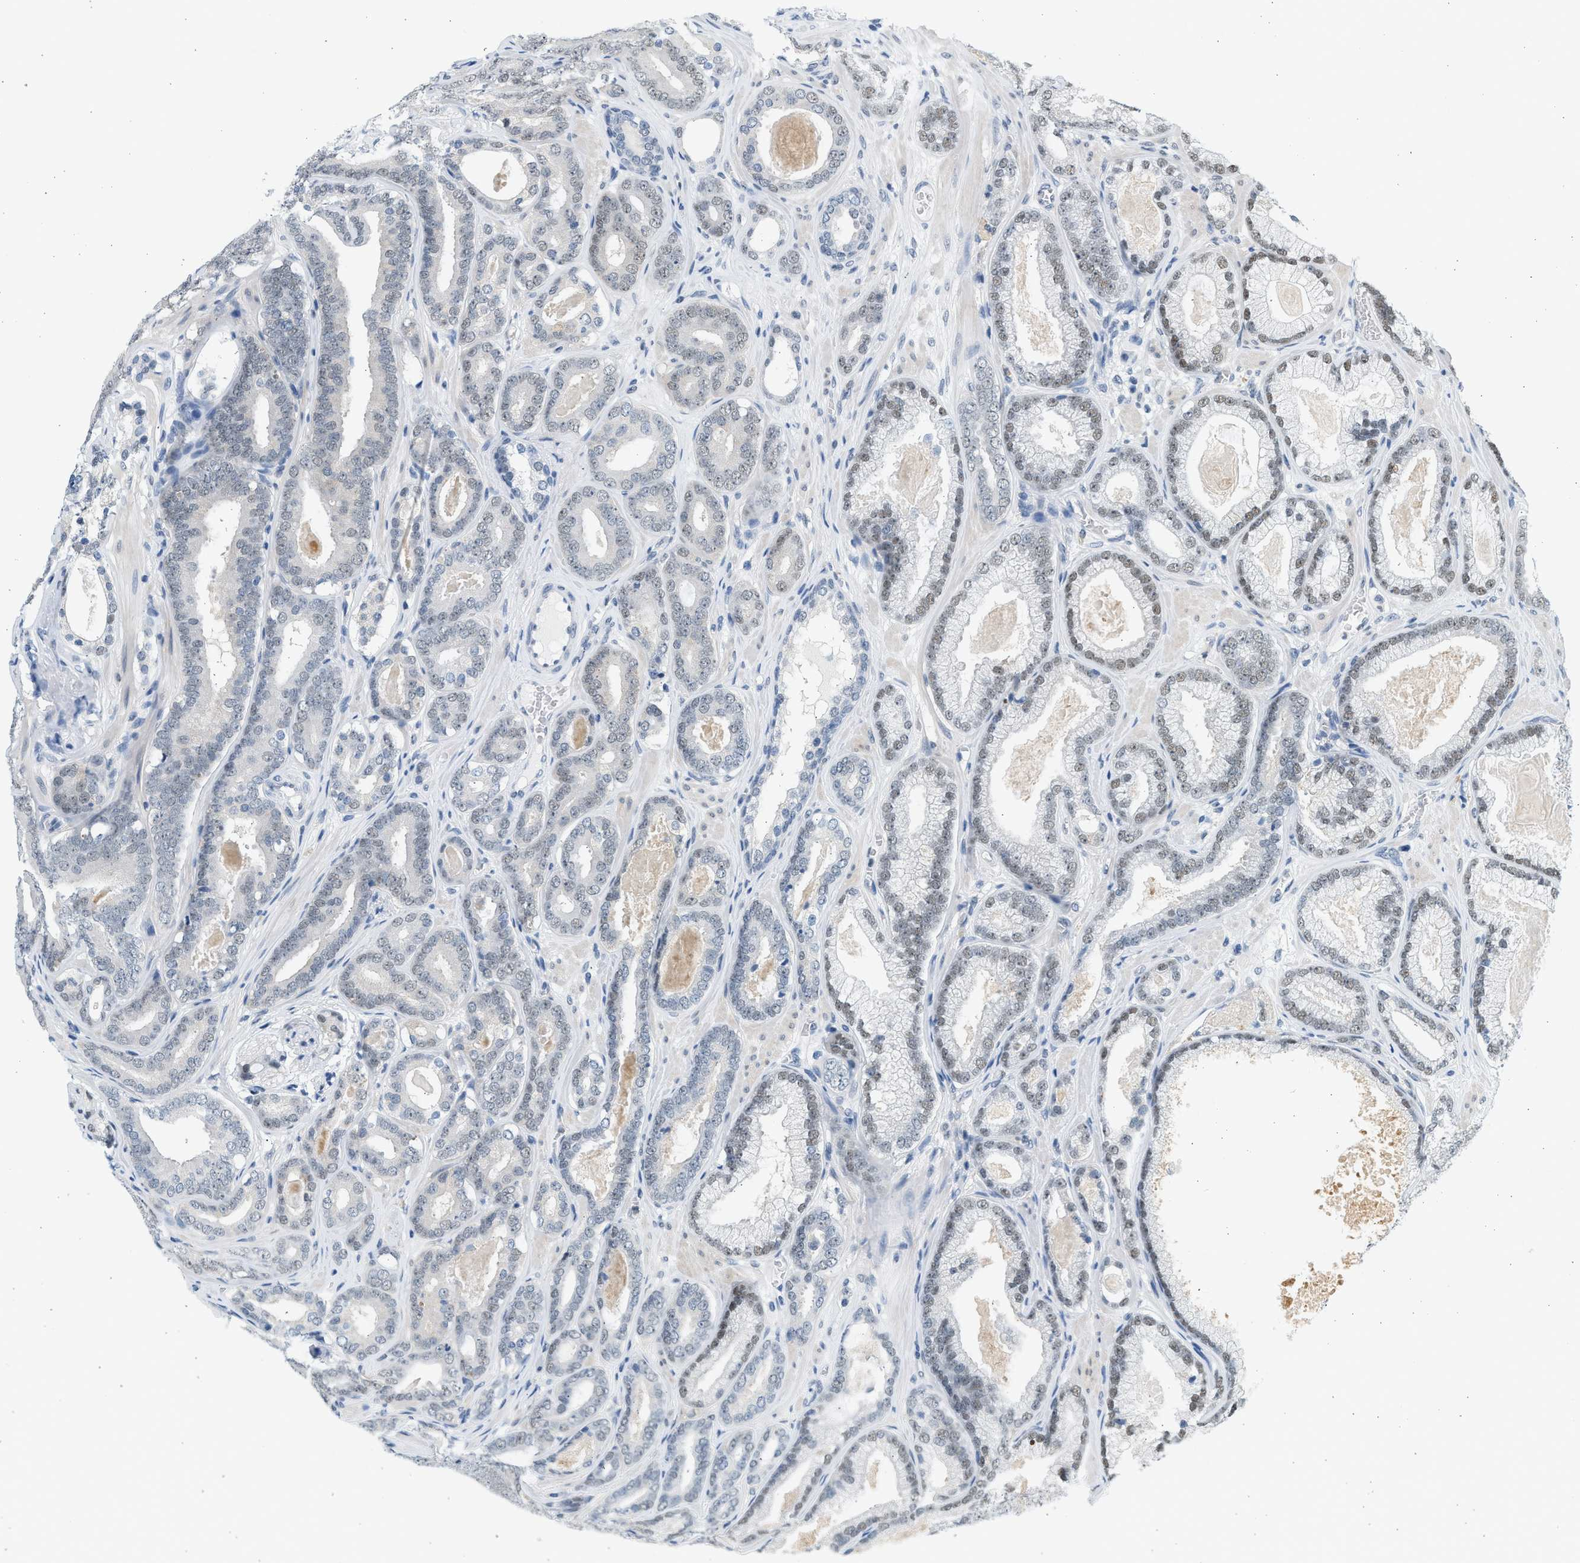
{"staining": {"intensity": "weak", "quantity": "<25%", "location": "nuclear"}, "tissue": "prostate cancer", "cell_type": "Tumor cells", "image_type": "cancer", "snomed": [{"axis": "morphology", "description": "Adenocarcinoma, High grade"}, {"axis": "topography", "description": "Prostate"}], "caption": "Immunohistochemistry (IHC) histopathology image of neoplastic tissue: prostate cancer (adenocarcinoma (high-grade)) stained with DAB displays no significant protein expression in tumor cells.", "gene": "HIPK1", "patient": {"sex": "male", "age": 60}}